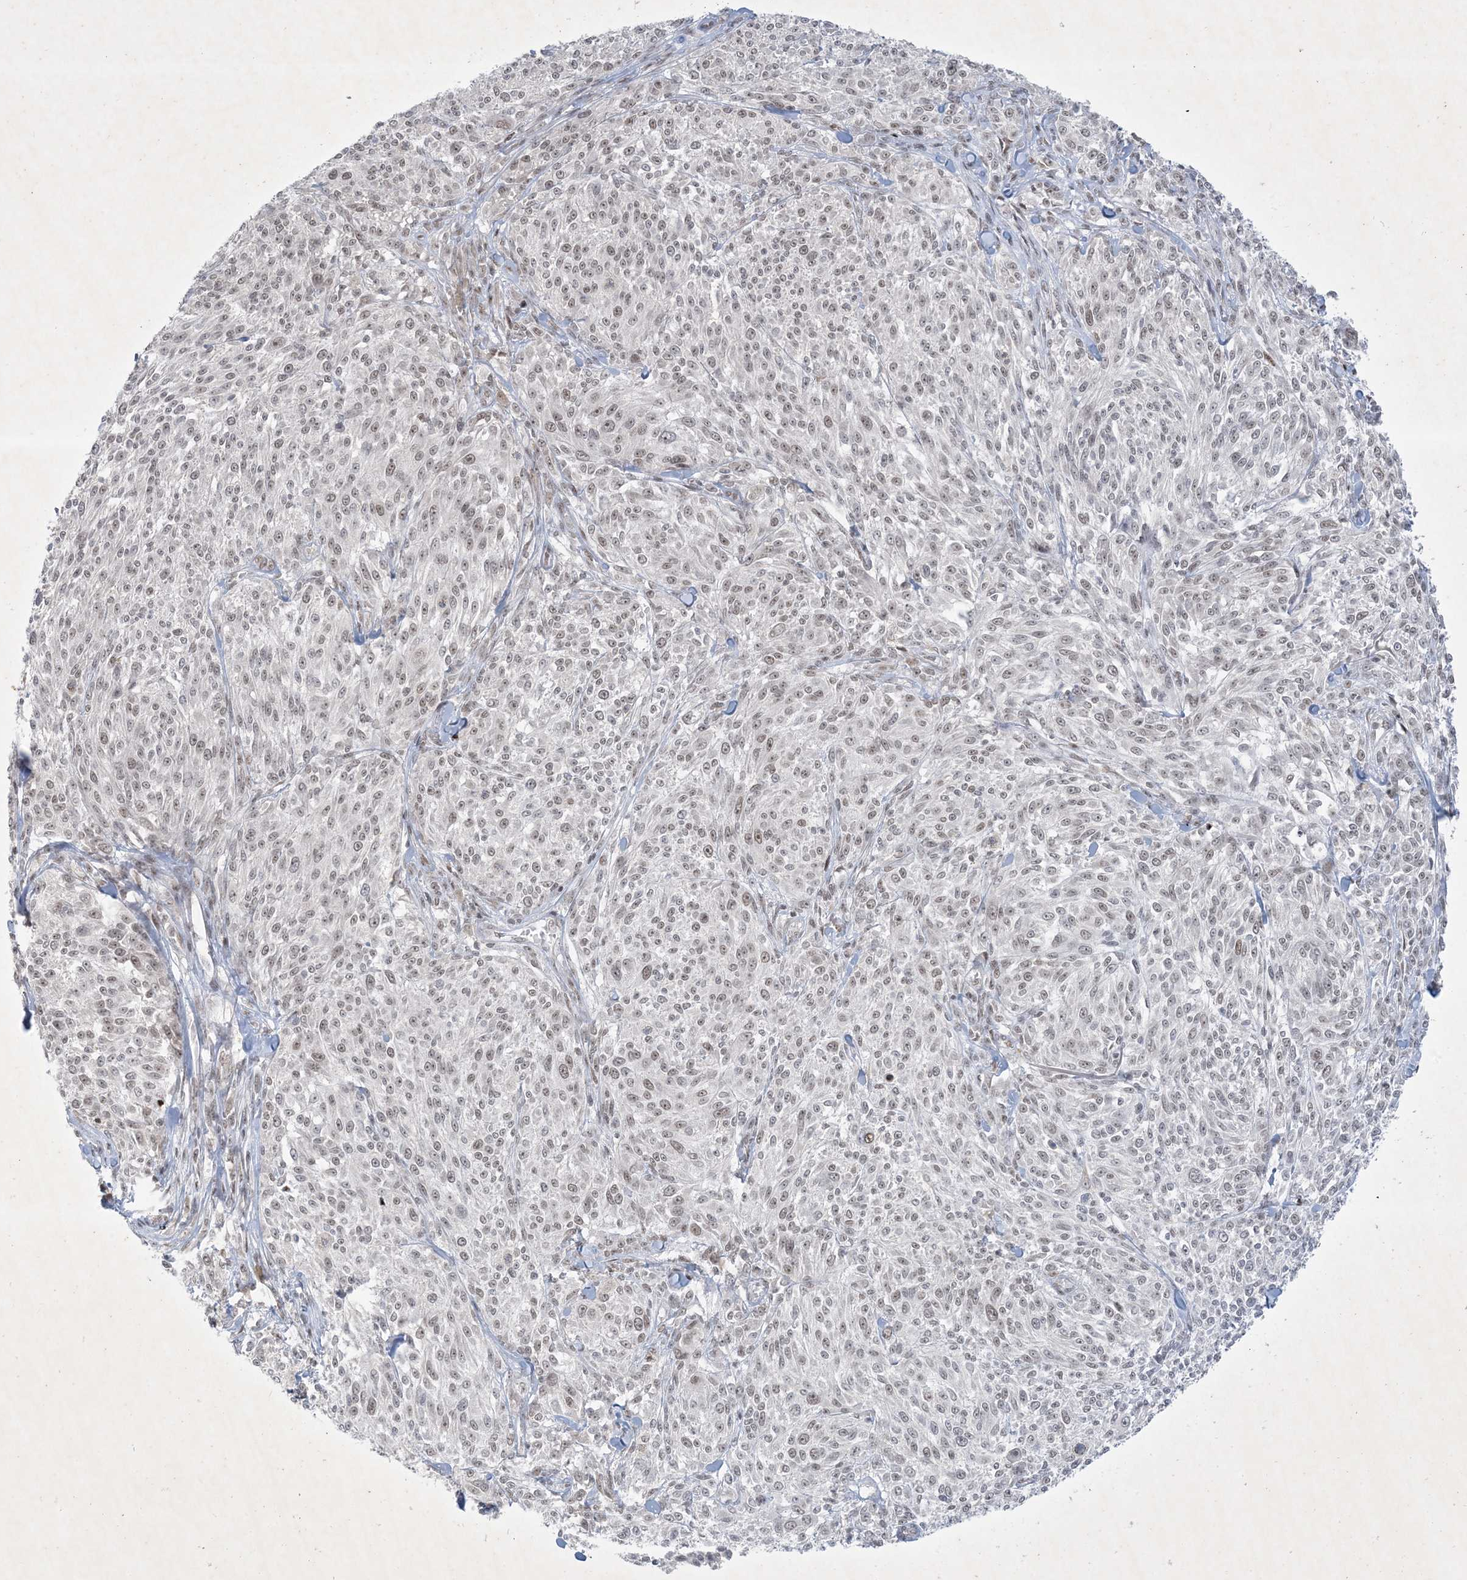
{"staining": {"intensity": "weak", "quantity": "25%-75%", "location": "nuclear"}, "tissue": "melanoma", "cell_type": "Tumor cells", "image_type": "cancer", "snomed": [{"axis": "morphology", "description": "Malignant melanoma, NOS"}, {"axis": "topography", "description": "Skin of trunk"}], "caption": "Malignant melanoma was stained to show a protein in brown. There is low levels of weak nuclear positivity in approximately 25%-75% of tumor cells. The staining was performed using DAB (3,3'-diaminobenzidine), with brown indicating positive protein expression. Nuclei are stained blue with hematoxylin.", "gene": "ZNF674", "patient": {"sex": "male", "age": 71}}